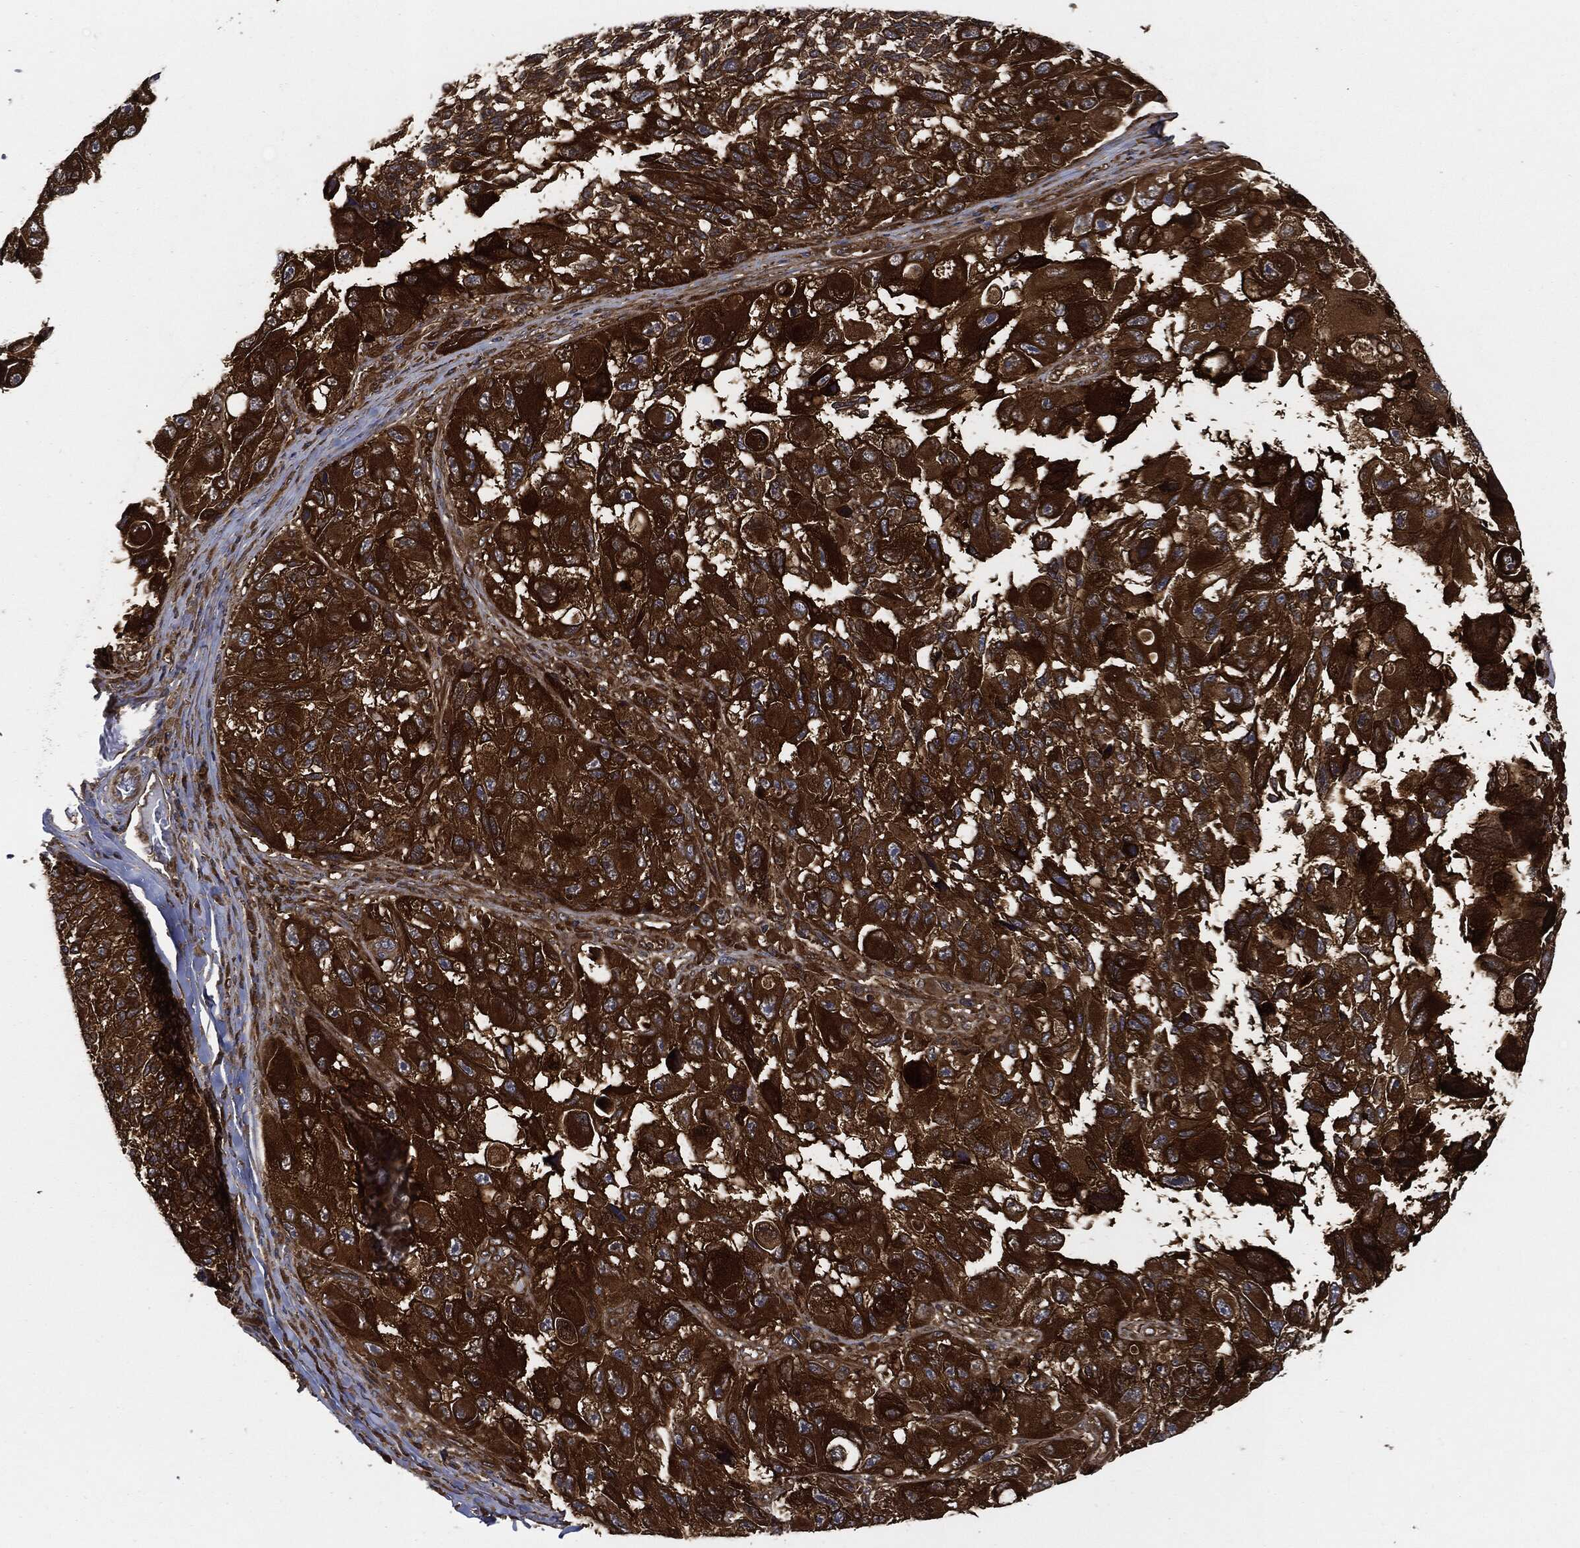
{"staining": {"intensity": "strong", "quantity": ">75%", "location": "cytoplasmic/membranous"}, "tissue": "melanoma", "cell_type": "Tumor cells", "image_type": "cancer", "snomed": [{"axis": "morphology", "description": "Malignant melanoma, NOS"}, {"axis": "topography", "description": "Skin"}], "caption": "Melanoma was stained to show a protein in brown. There is high levels of strong cytoplasmic/membranous staining in approximately >75% of tumor cells. Using DAB (brown) and hematoxylin (blue) stains, captured at high magnification using brightfield microscopy.", "gene": "XPNPEP1", "patient": {"sex": "female", "age": 73}}